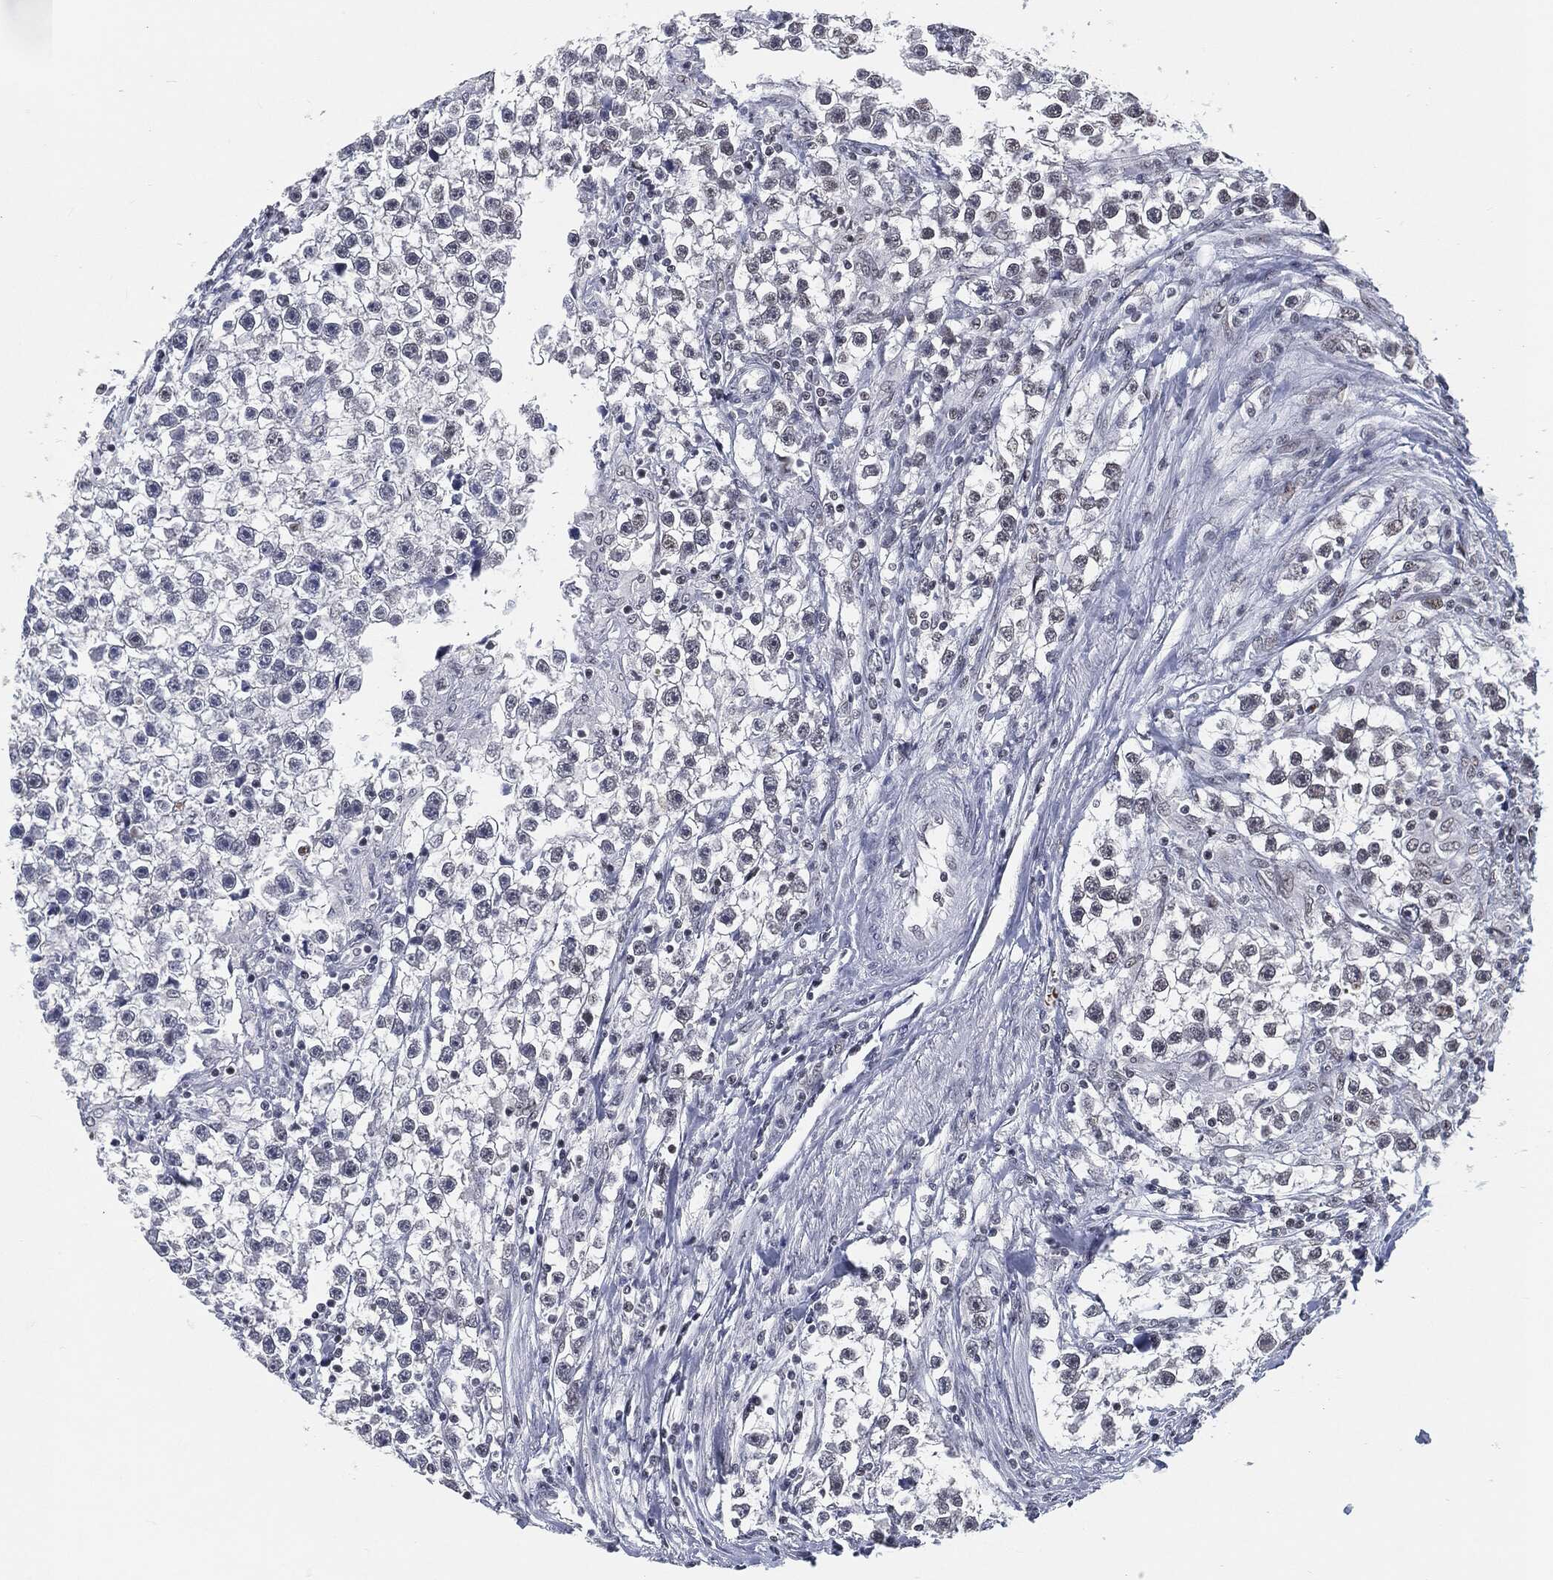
{"staining": {"intensity": "negative", "quantity": "none", "location": "none"}, "tissue": "testis cancer", "cell_type": "Tumor cells", "image_type": "cancer", "snomed": [{"axis": "morphology", "description": "Seminoma, NOS"}, {"axis": "topography", "description": "Testis"}], "caption": "This is a photomicrograph of IHC staining of testis seminoma, which shows no staining in tumor cells.", "gene": "ANXA1", "patient": {"sex": "male", "age": 59}}